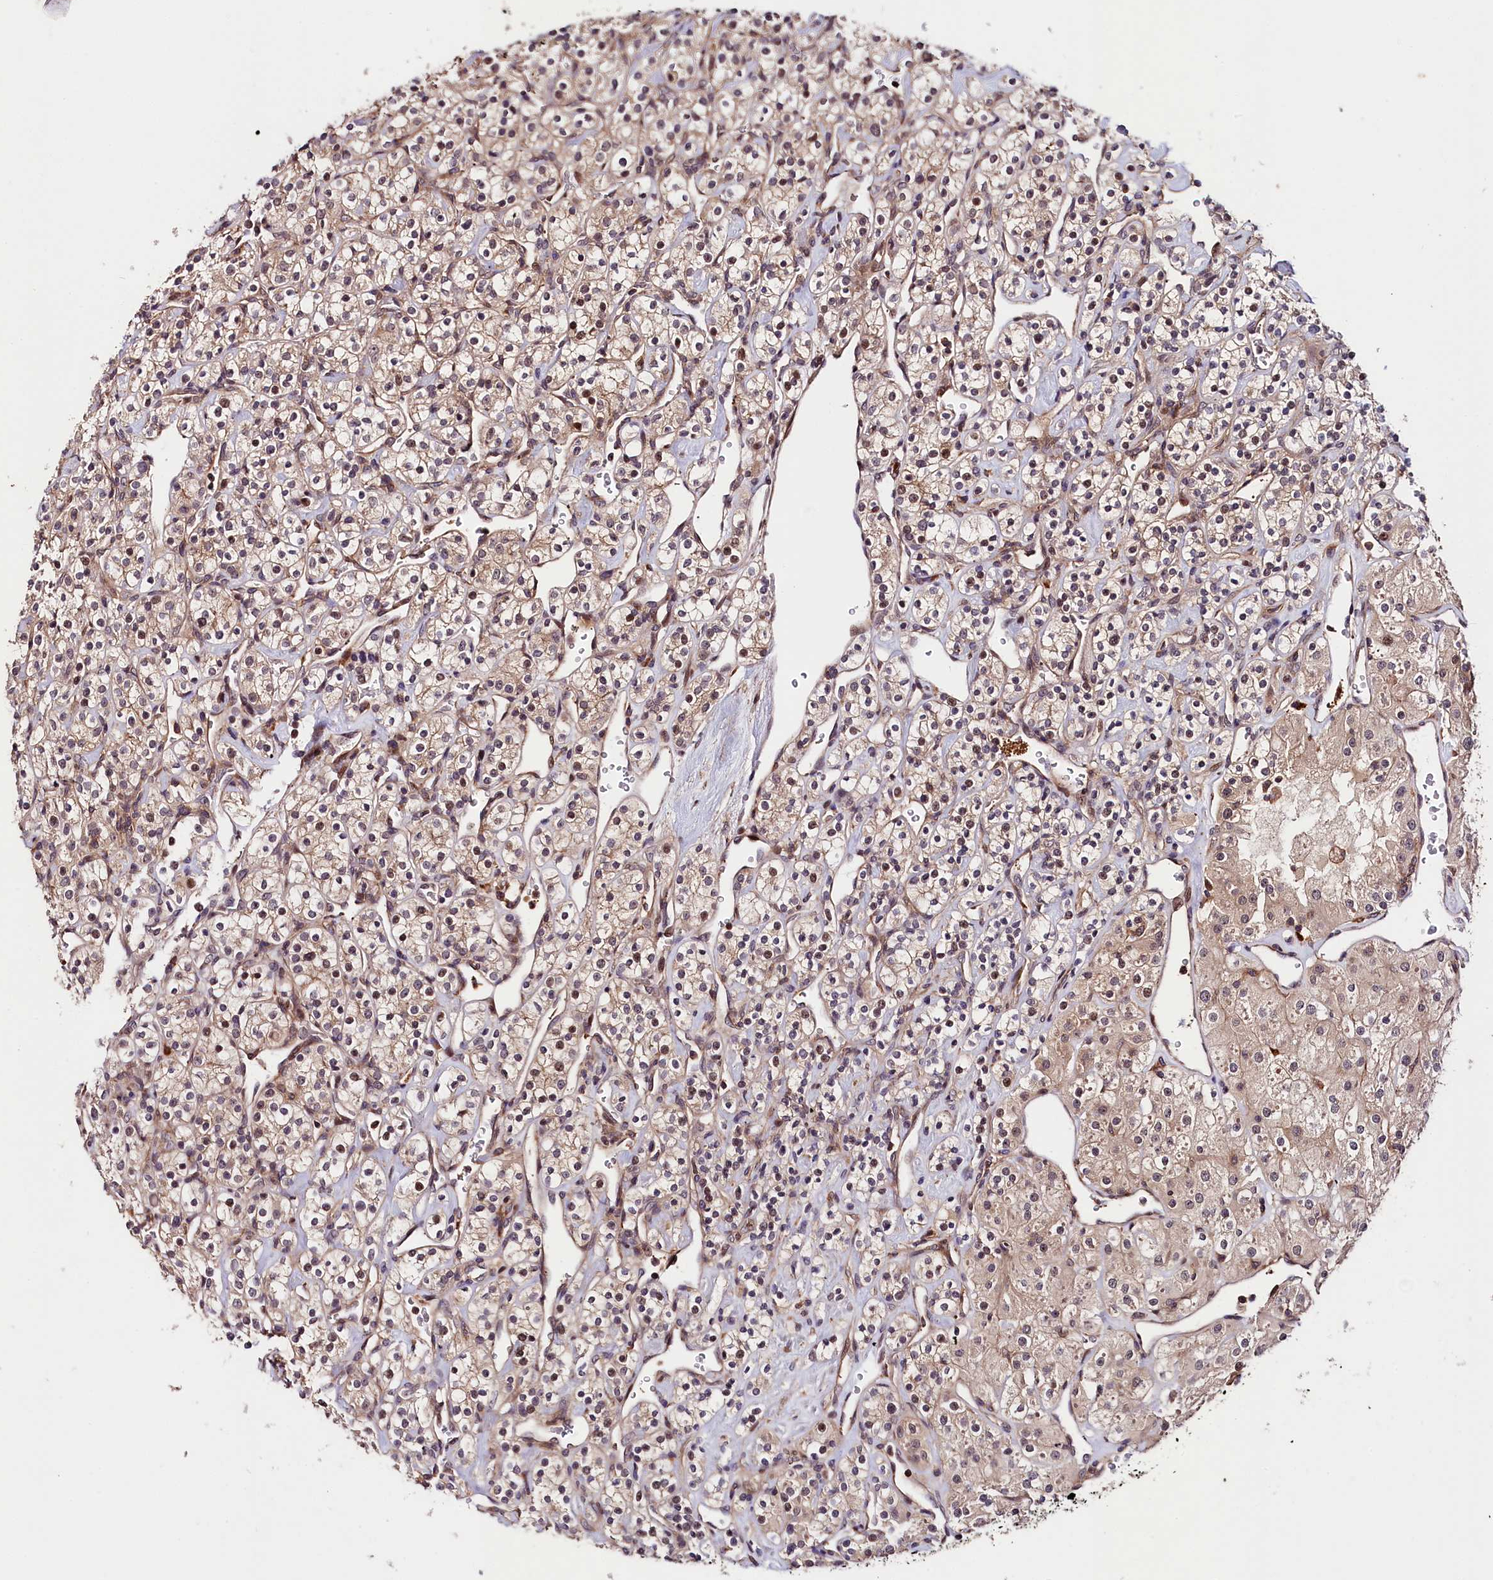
{"staining": {"intensity": "weak", "quantity": "25%-75%", "location": "cytoplasmic/membranous,nuclear"}, "tissue": "renal cancer", "cell_type": "Tumor cells", "image_type": "cancer", "snomed": [{"axis": "morphology", "description": "Adenocarcinoma, NOS"}, {"axis": "topography", "description": "Kidney"}], "caption": "The immunohistochemical stain shows weak cytoplasmic/membranous and nuclear expression in tumor cells of adenocarcinoma (renal) tissue.", "gene": "CACNA1H", "patient": {"sex": "male", "age": 77}}